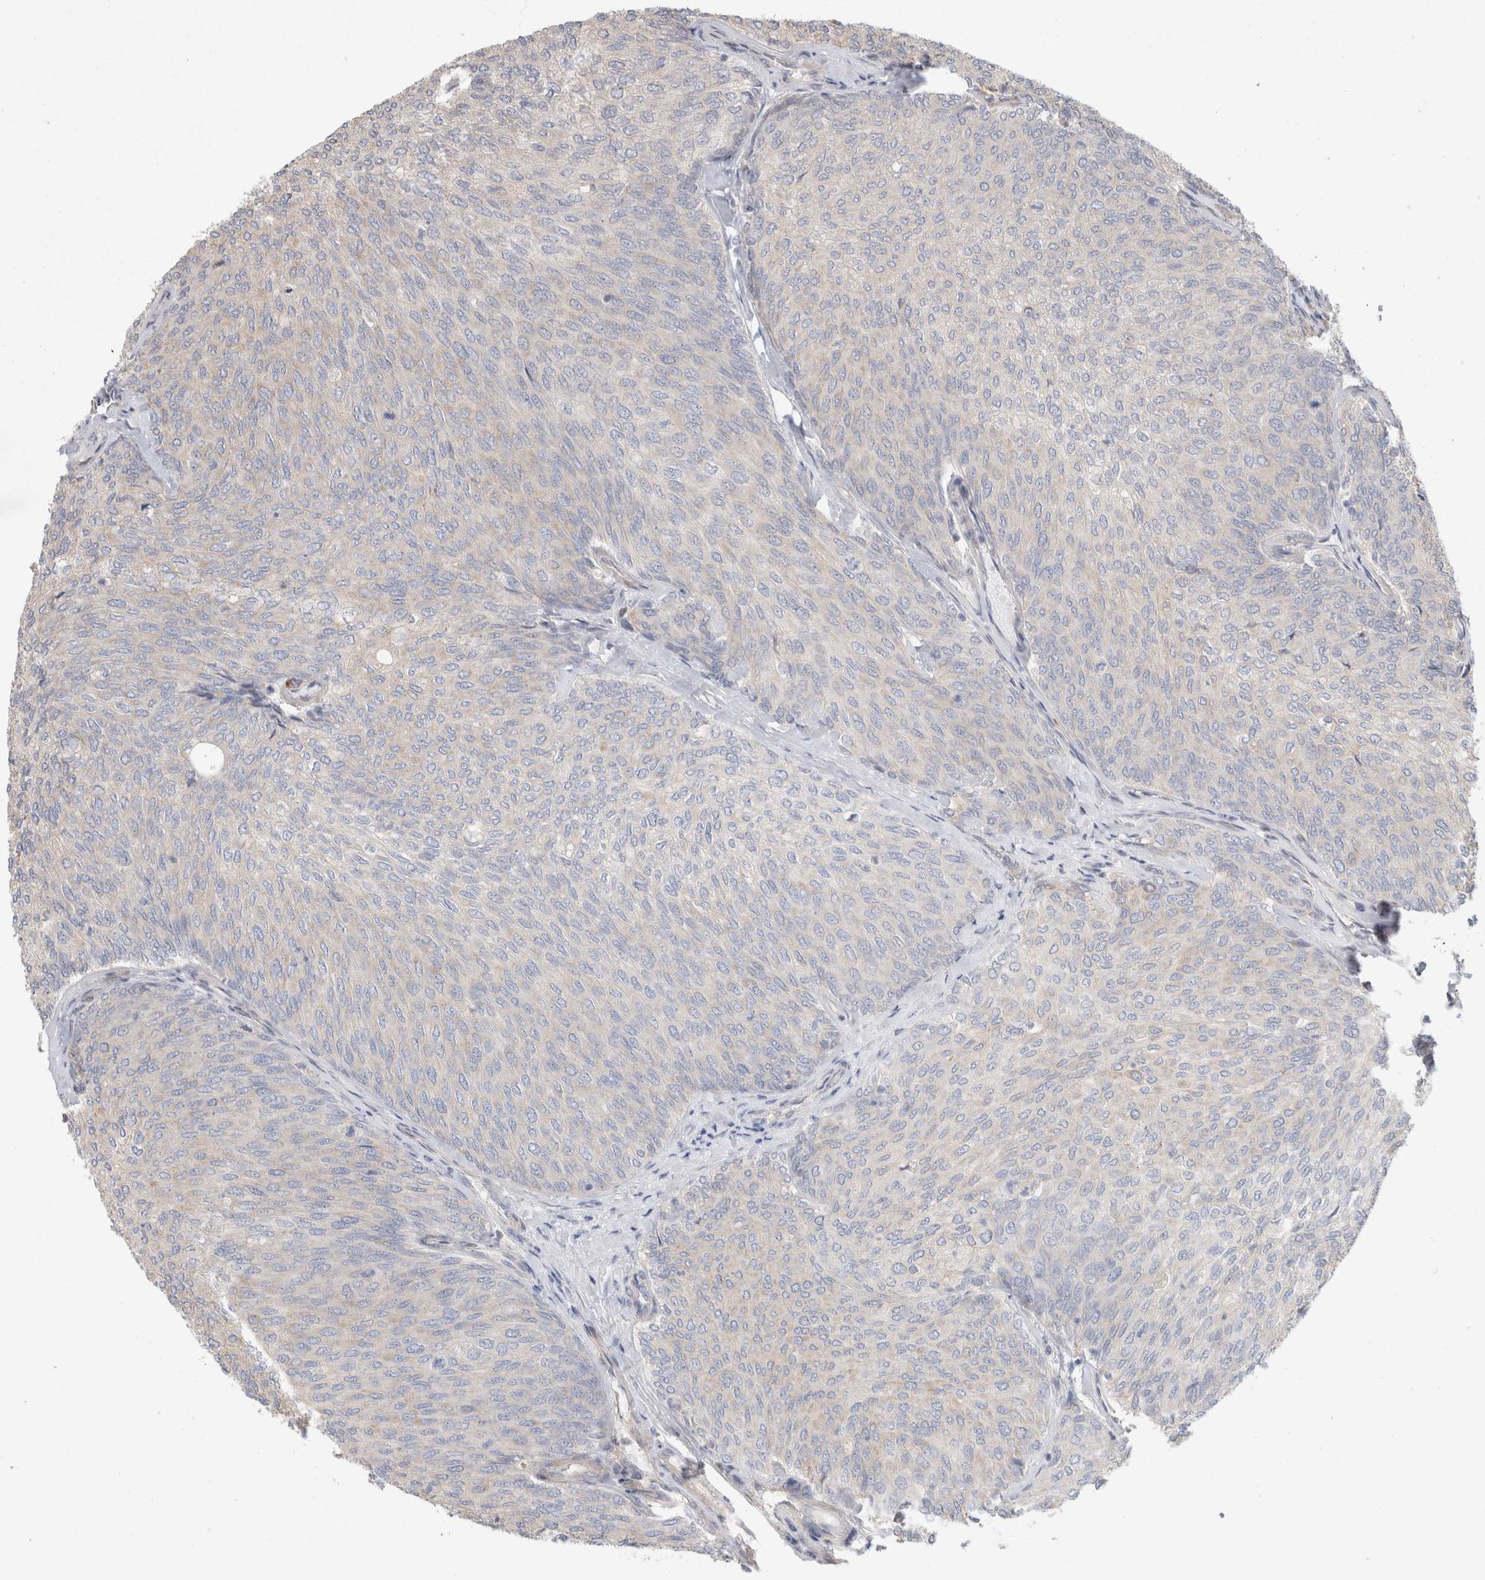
{"staining": {"intensity": "negative", "quantity": "none", "location": "none"}, "tissue": "urothelial cancer", "cell_type": "Tumor cells", "image_type": "cancer", "snomed": [{"axis": "morphology", "description": "Urothelial carcinoma, Low grade"}, {"axis": "topography", "description": "Urinary bladder"}], "caption": "High magnification brightfield microscopy of urothelial cancer stained with DAB (3,3'-diaminobenzidine) (brown) and counterstained with hematoxylin (blue): tumor cells show no significant staining. (DAB (3,3'-diaminobenzidine) immunohistochemistry with hematoxylin counter stain).", "gene": "SYDE2", "patient": {"sex": "female", "age": 79}}